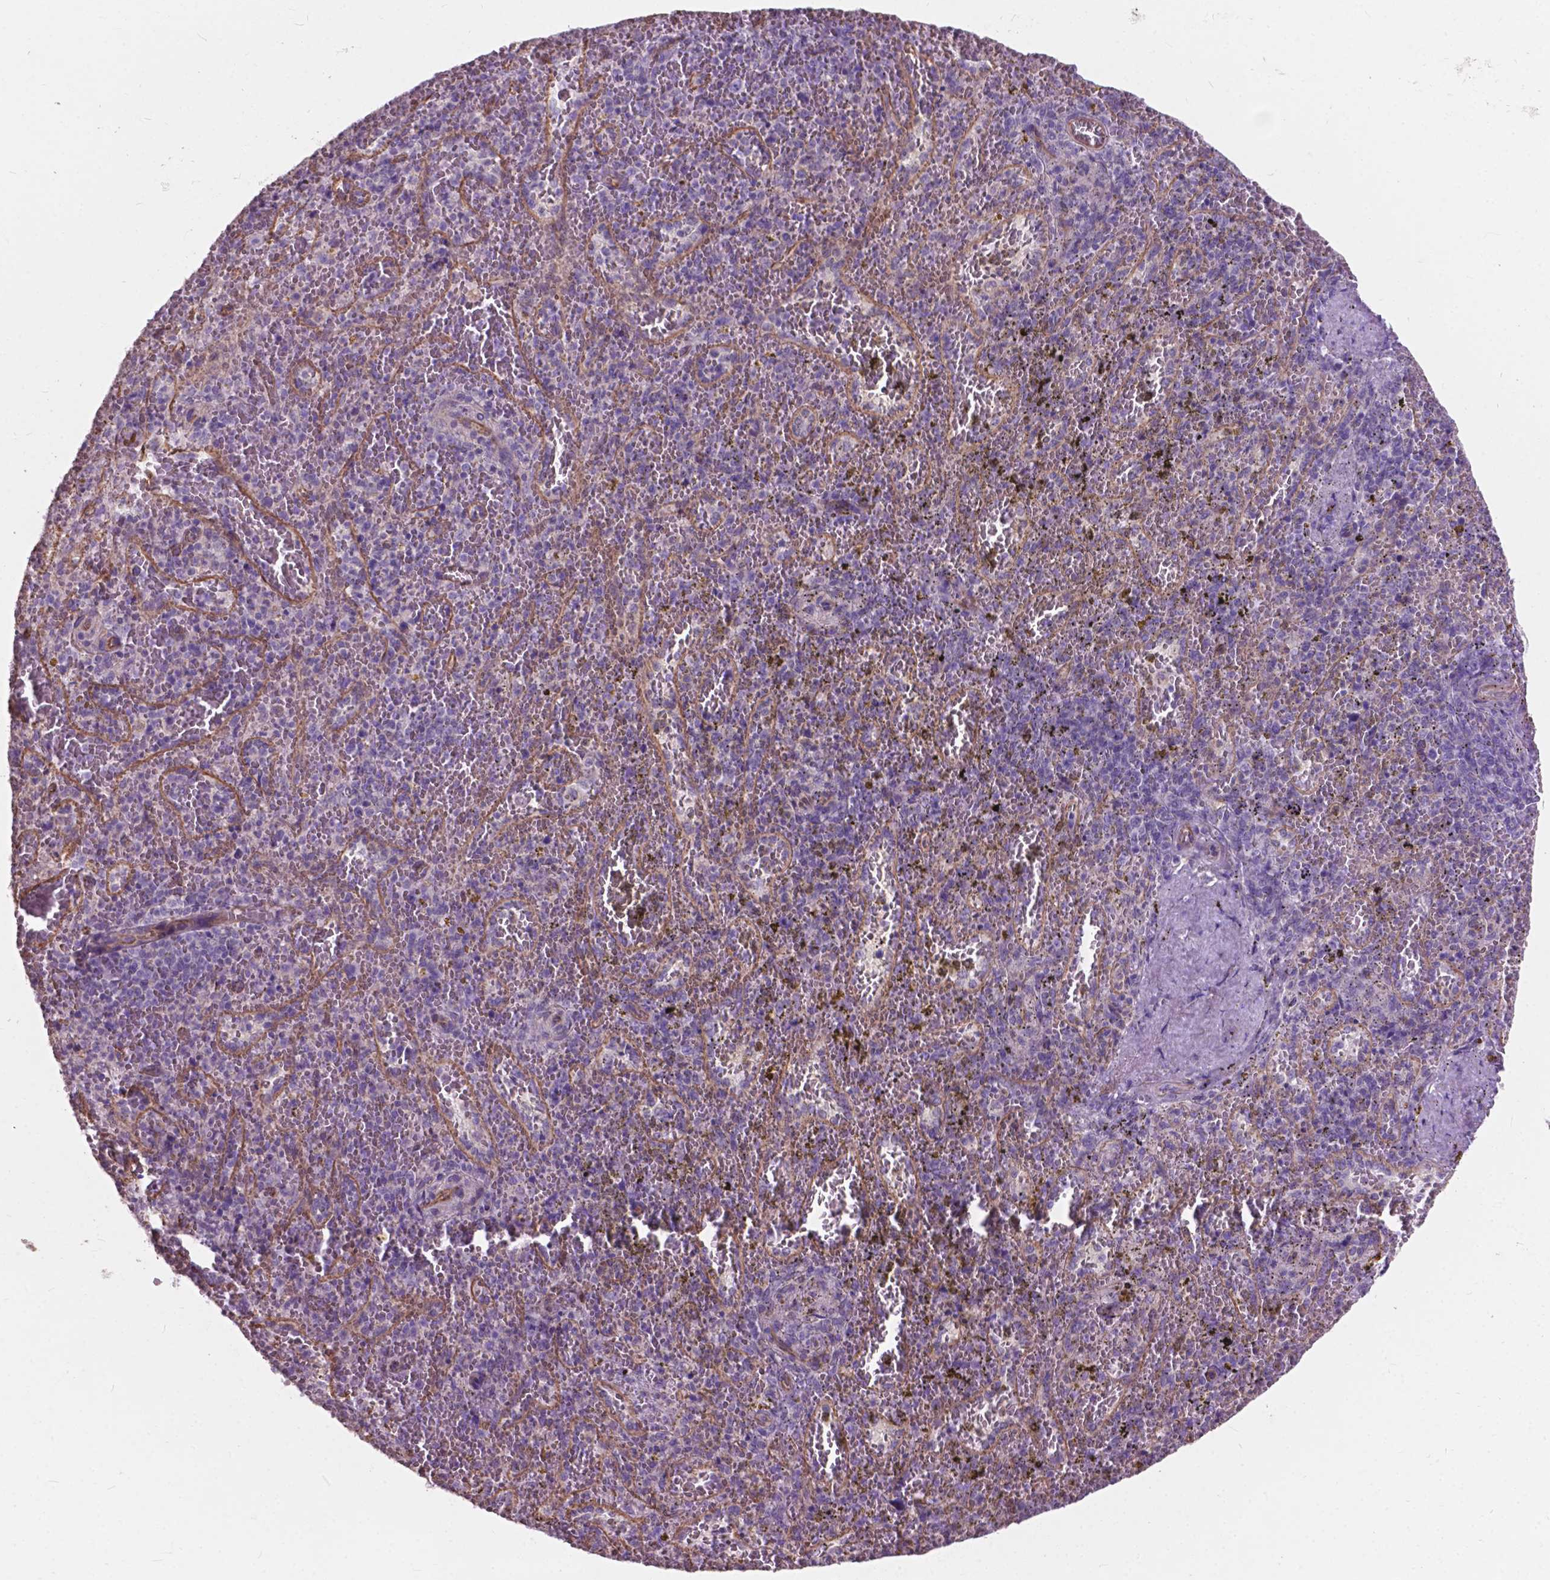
{"staining": {"intensity": "negative", "quantity": "none", "location": "none"}, "tissue": "spleen", "cell_type": "Cells in red pulp", "image_type": "normal", "snomed": [{"axis": "morphology", "description": "Normal tissue, NOS"}, {"axis": "topography", "description": "Spleen"}], "caption": "Immunohistochemical staining of benign human spleen shows no significant positivity in cells in red pulp.", "gene": "AMOT", "patient": {"sex": "female", "age": 50}}